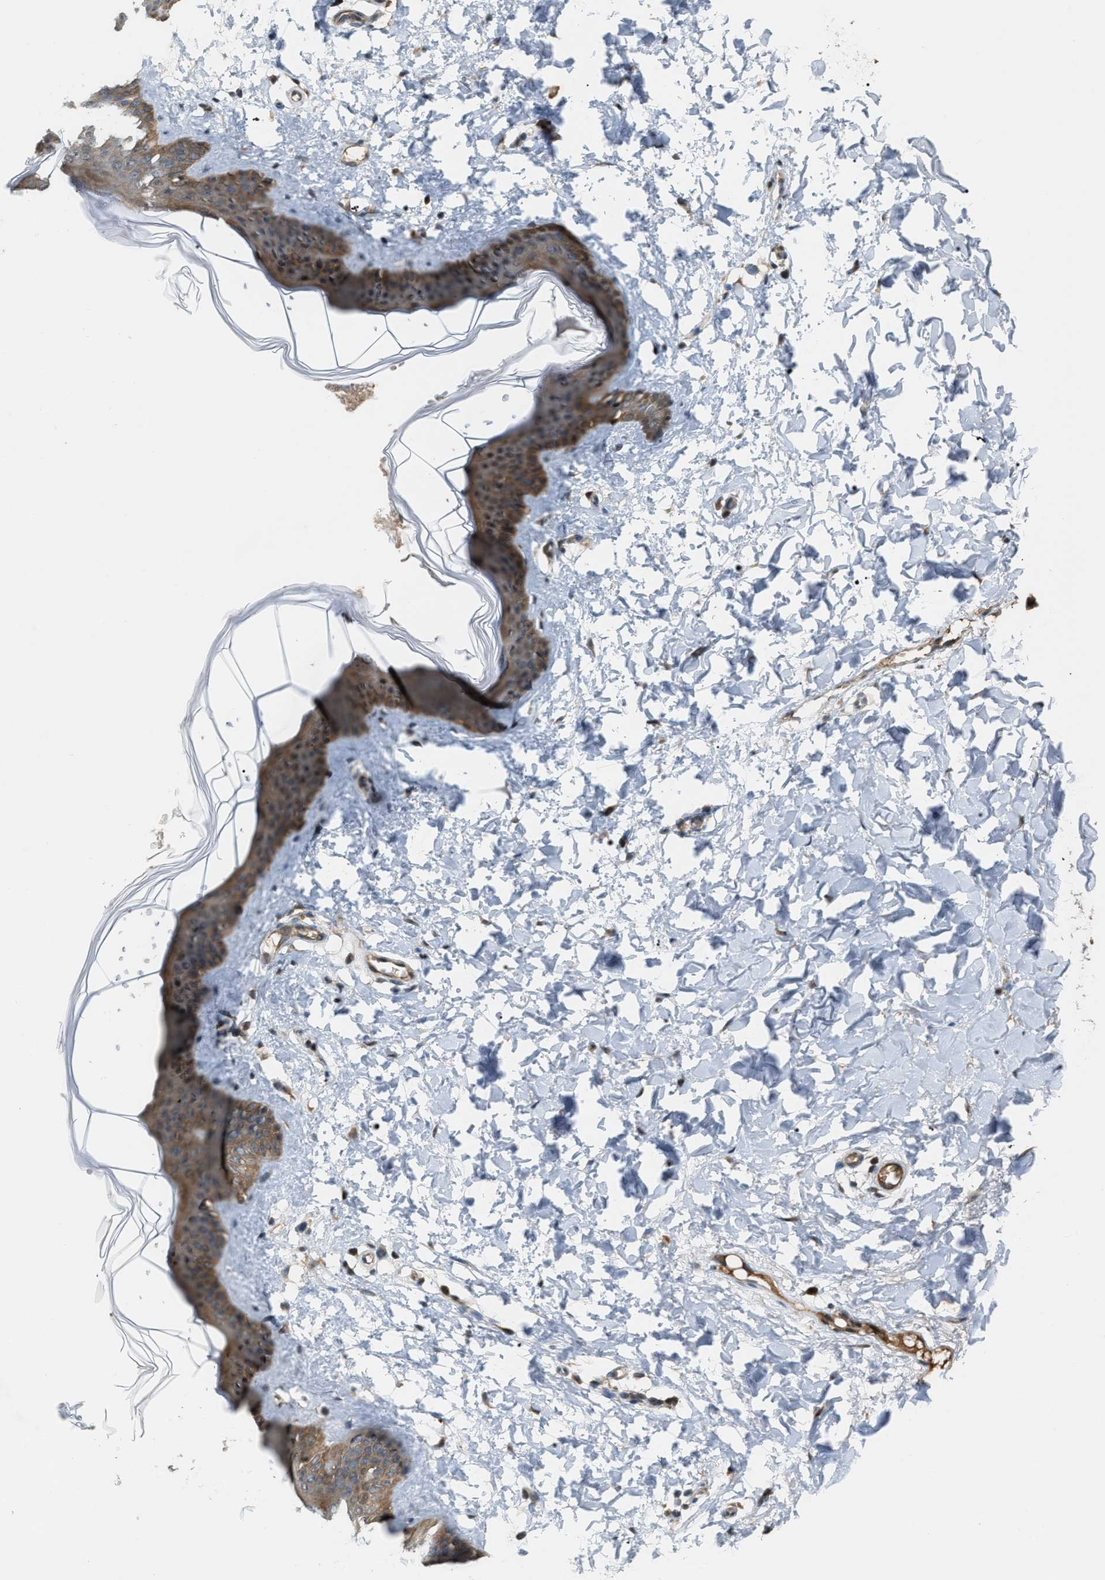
{"staining": {"intensity": "moderate", "quantity": ">75%", "location": "cytoplasmic/membranous,nuclear"}, "tissue": "skin", "cell_type": "Fibroblasts", "image_type": "normal", "snomed": [{"axis": "morphology", "description": "Normal tissue, NOS"}, {"axis": "topography", "description": "Skin"}], "caption": "Protein expression analysis of unremarkable human skin reveals moderate cytoplasmic/membranous,nuclear expression in approximately >75% of fibroblasts. Nuclei are stained in blue.", "gene": "RFFL", "patient": {"sex": "female", "age": 17}}